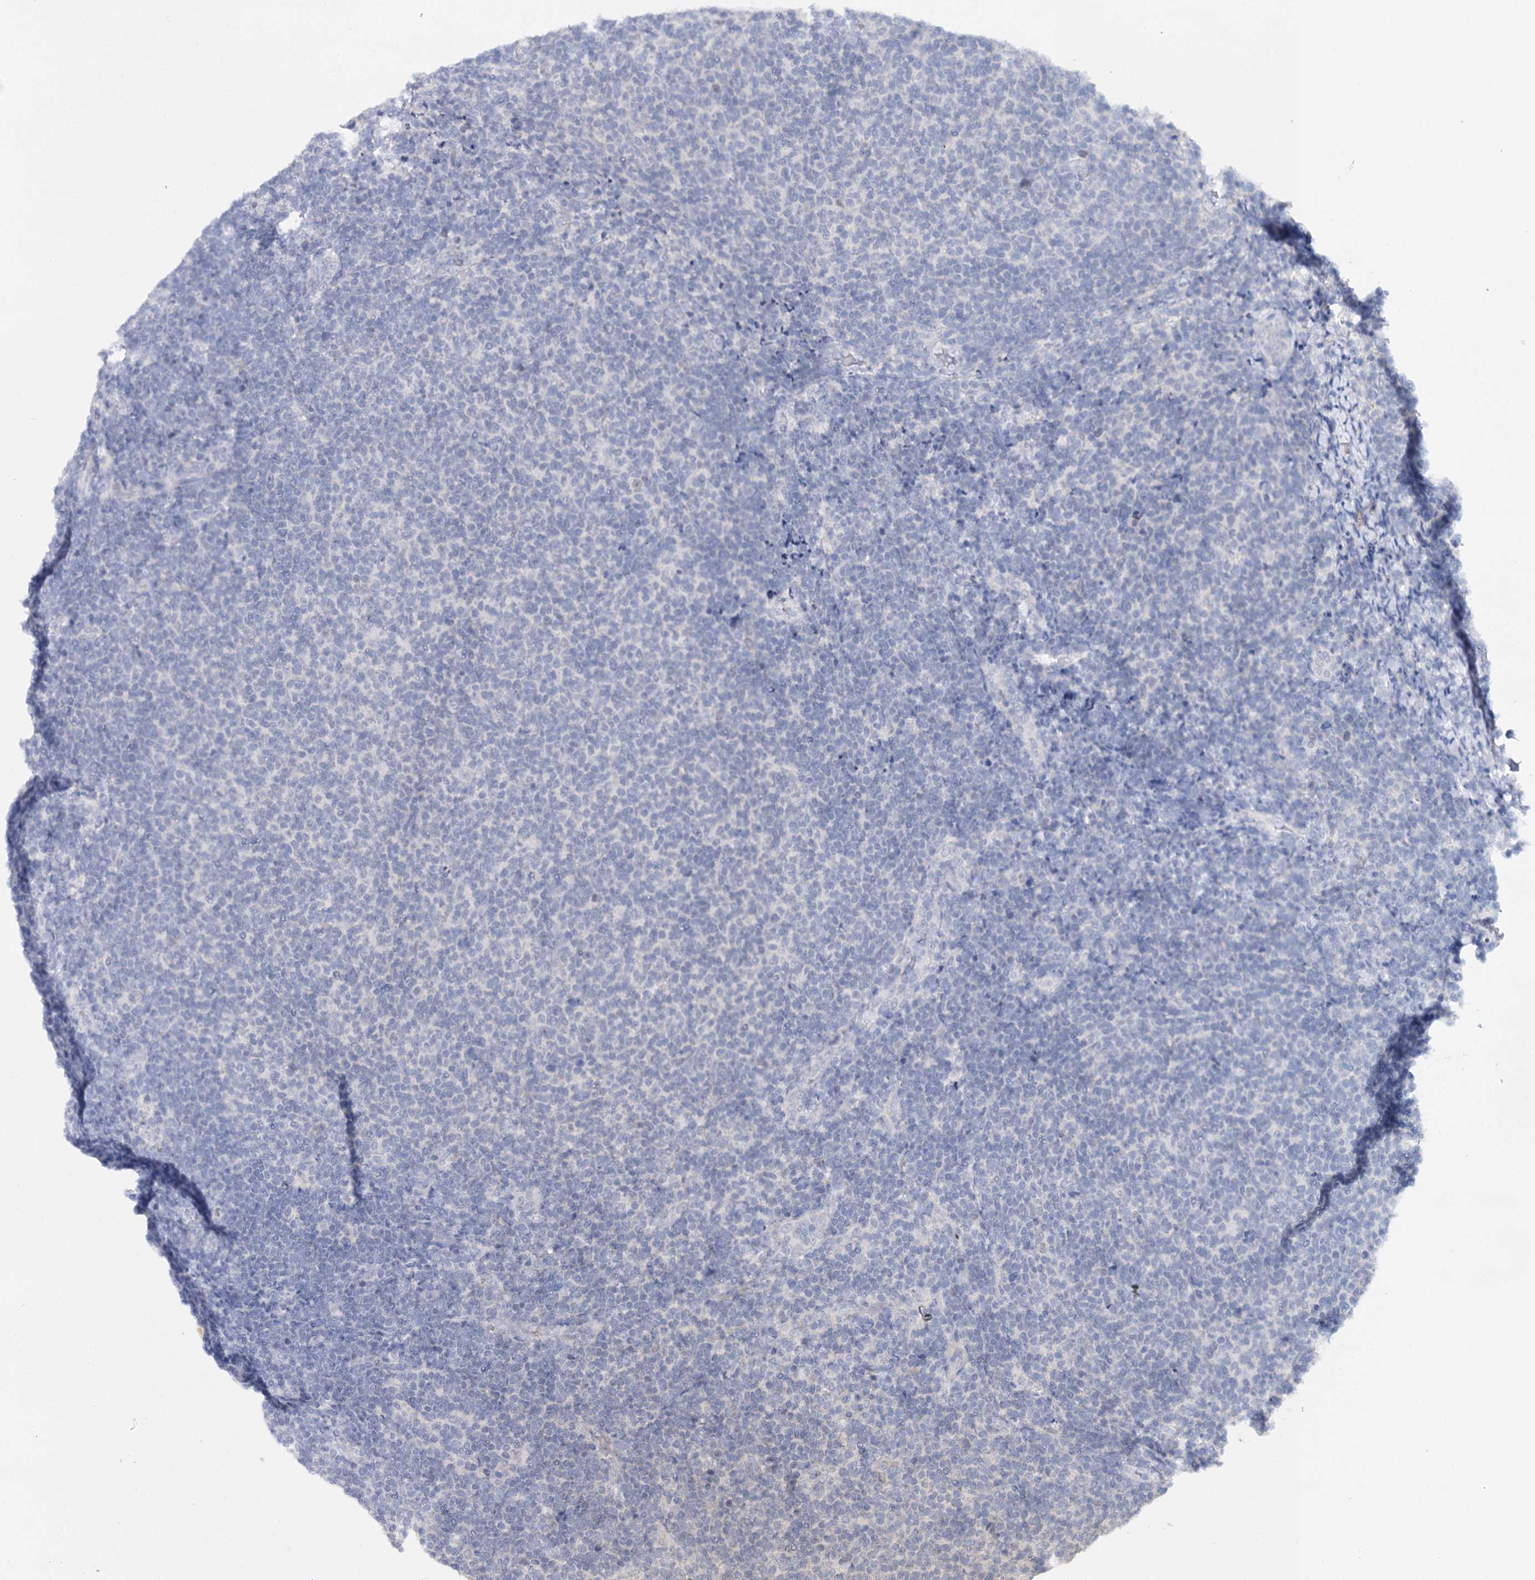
{"staining": {"intensity": "negative", "quantity": "none", "location": "none"}, "tissue": "lymphoma", "cell_type": "Tumor cells", "image_type": "cancer", "snomed": [{"axis": "morphology", "description": "Malignant lymphoma, non-Hodgkin's type, Low grade"}, {"axis": "topography", "description": "Lymph node"}], "caption": "Tumor cells are negative for protein expression in human low-grade malignant lymphoma, non-Hodgkin's type. The staining is performed using DAB (3,3'-diaminobenzidine) brown chromogen with nuclei counter-stained in using hematoxylin.", "gene": "TP53", "patient": {"sex": "male", "age": 66}}